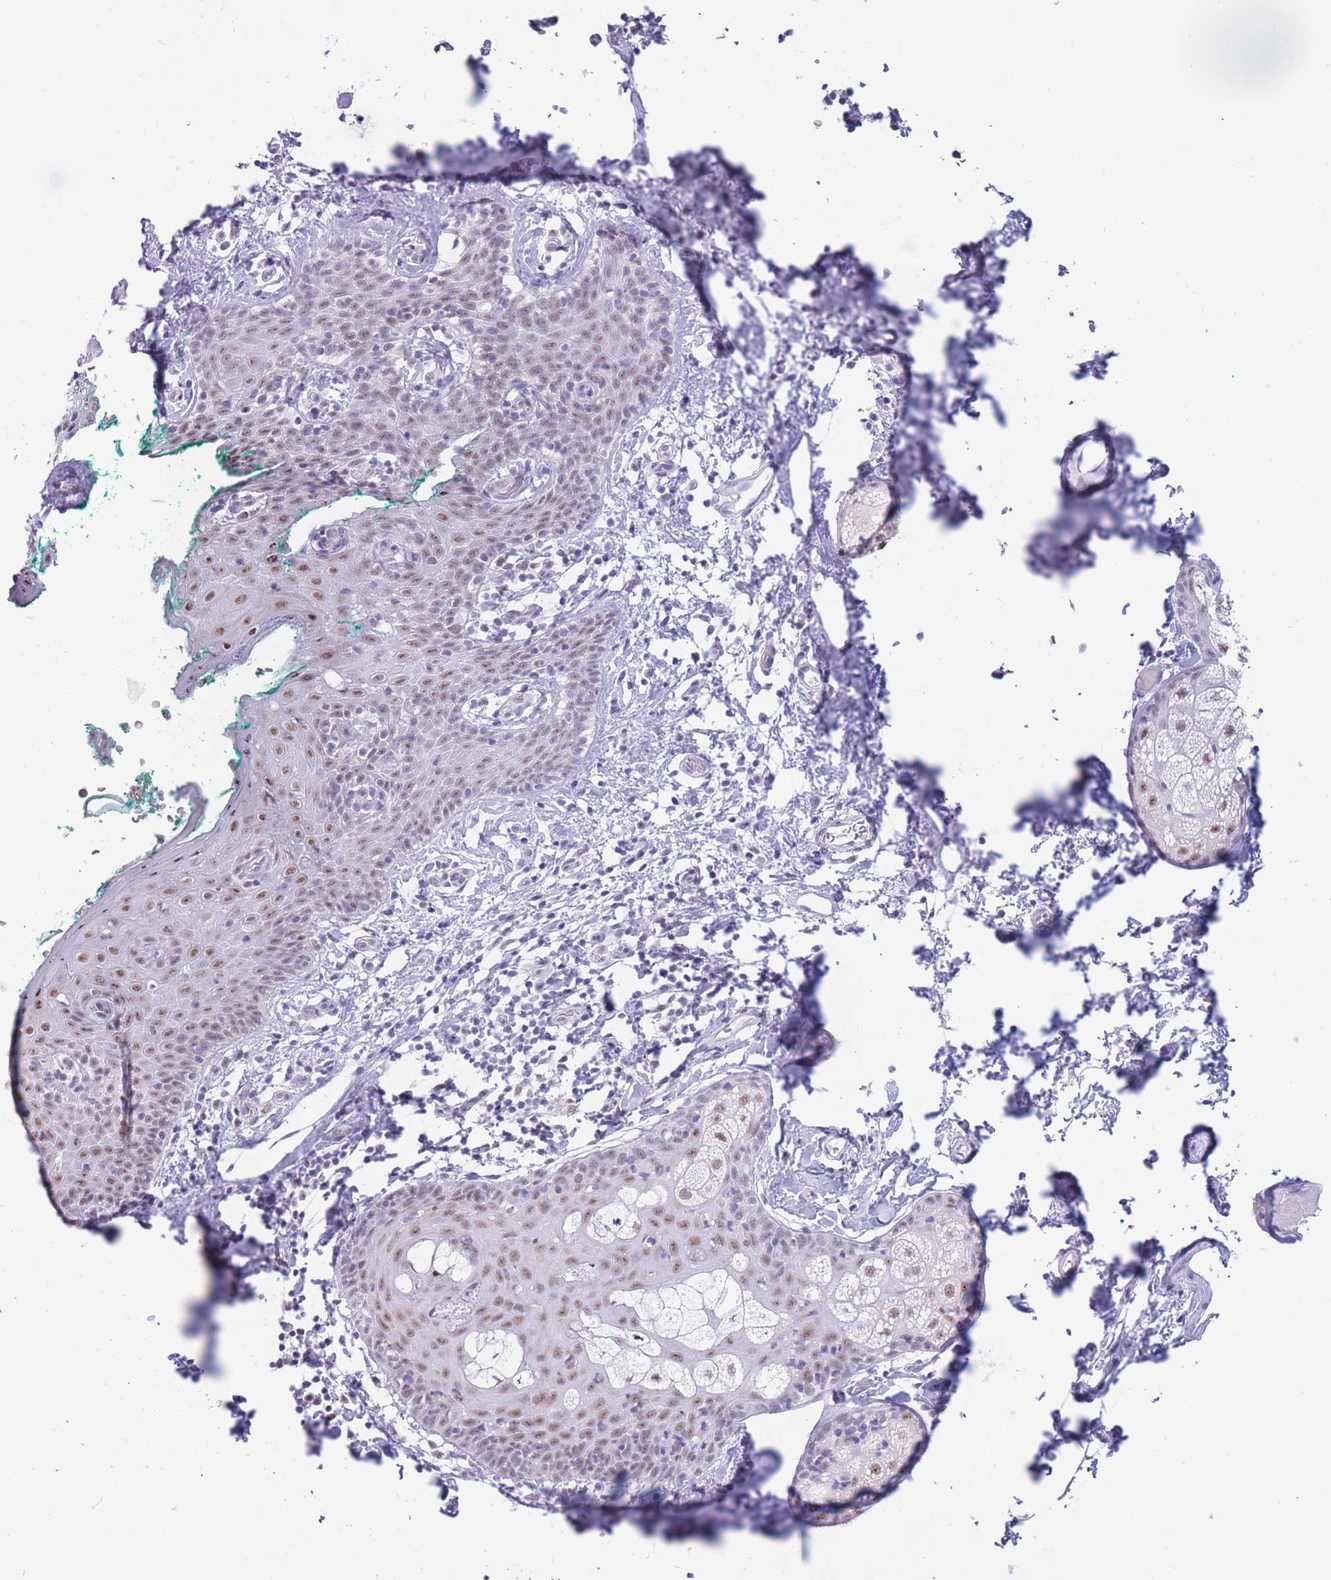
{"staining": {"intensity": "moderate", "quantity": "<25%", "location": "nuclear"}, "tissue": "skin", "cell_type": "Epidermal cells", "image_type": "normal", "snomed": [{"axis": "morphology", "description": "Normal tissue, NOS"}, {"axis": "topography", "description": "Vulva"}], "caption": "This is an image of immunohistochemistry staining of benign skin, which shows moderate positivity in the nuclear of epidermal cells.", "gene": "CYP2B6", "patient": {"sex": "female", "age": 66}}